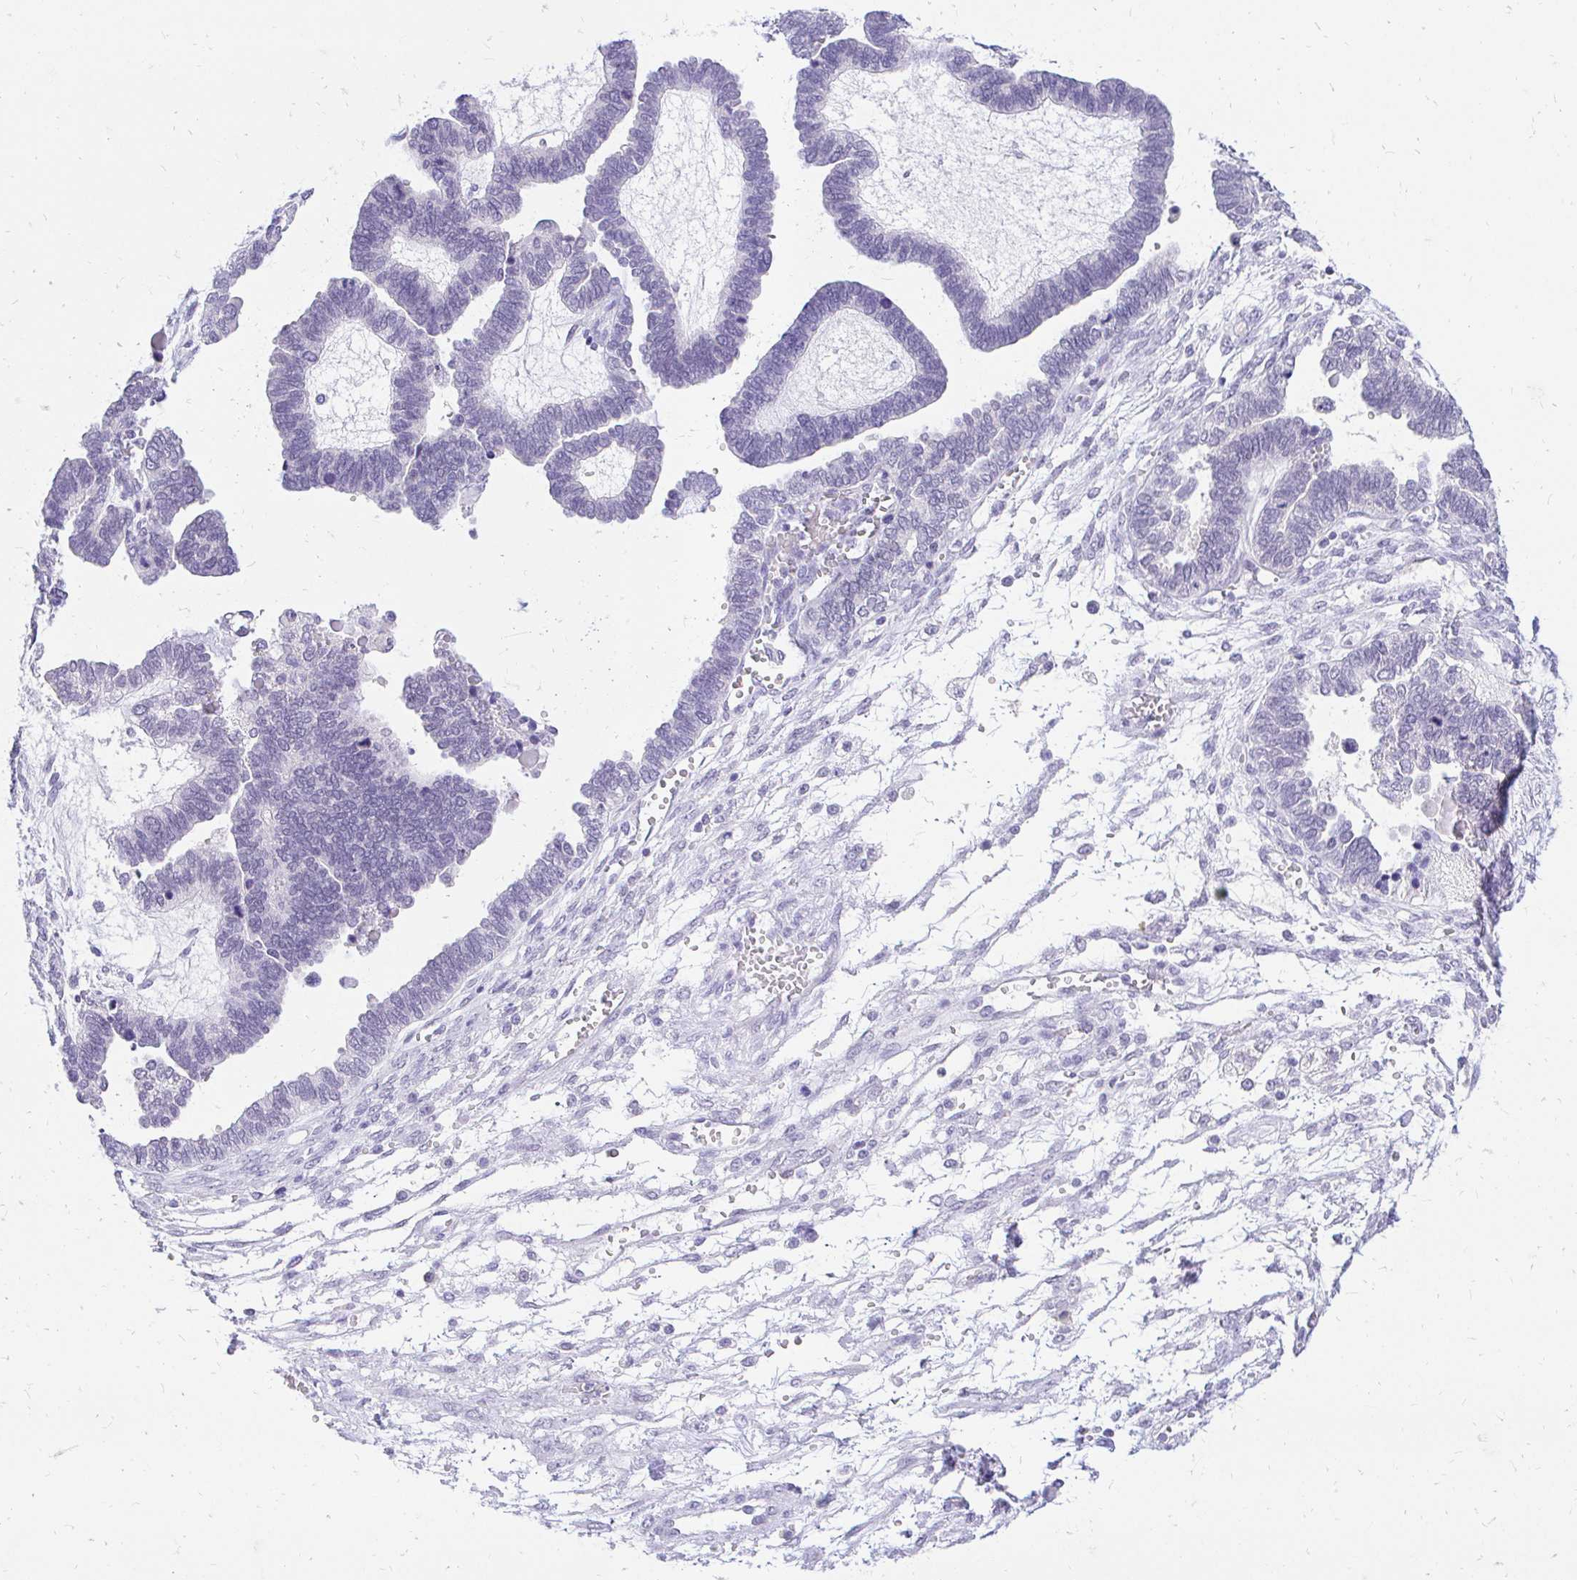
{"staining": {"intensity": "negative", "quantity": "none", "location": "none"}, "tissue": "ovarian cancer", "cell_type": "Tumor cells", "image_type": "cancer", "snomed": [{"axis": "morphology", "description": "Cystadenocarcinoma, serous, NOS"}, {"axis": "topography", "description": "Ovary"}], "caption": "Immunohistochemistry of human serous cystadenocarcinoma (ovarian) exhibits no staining in tumor cells. Nuclei are stained in blue.", "gene": "FATE1", "patient": {"sex": "female", "age": 51}}